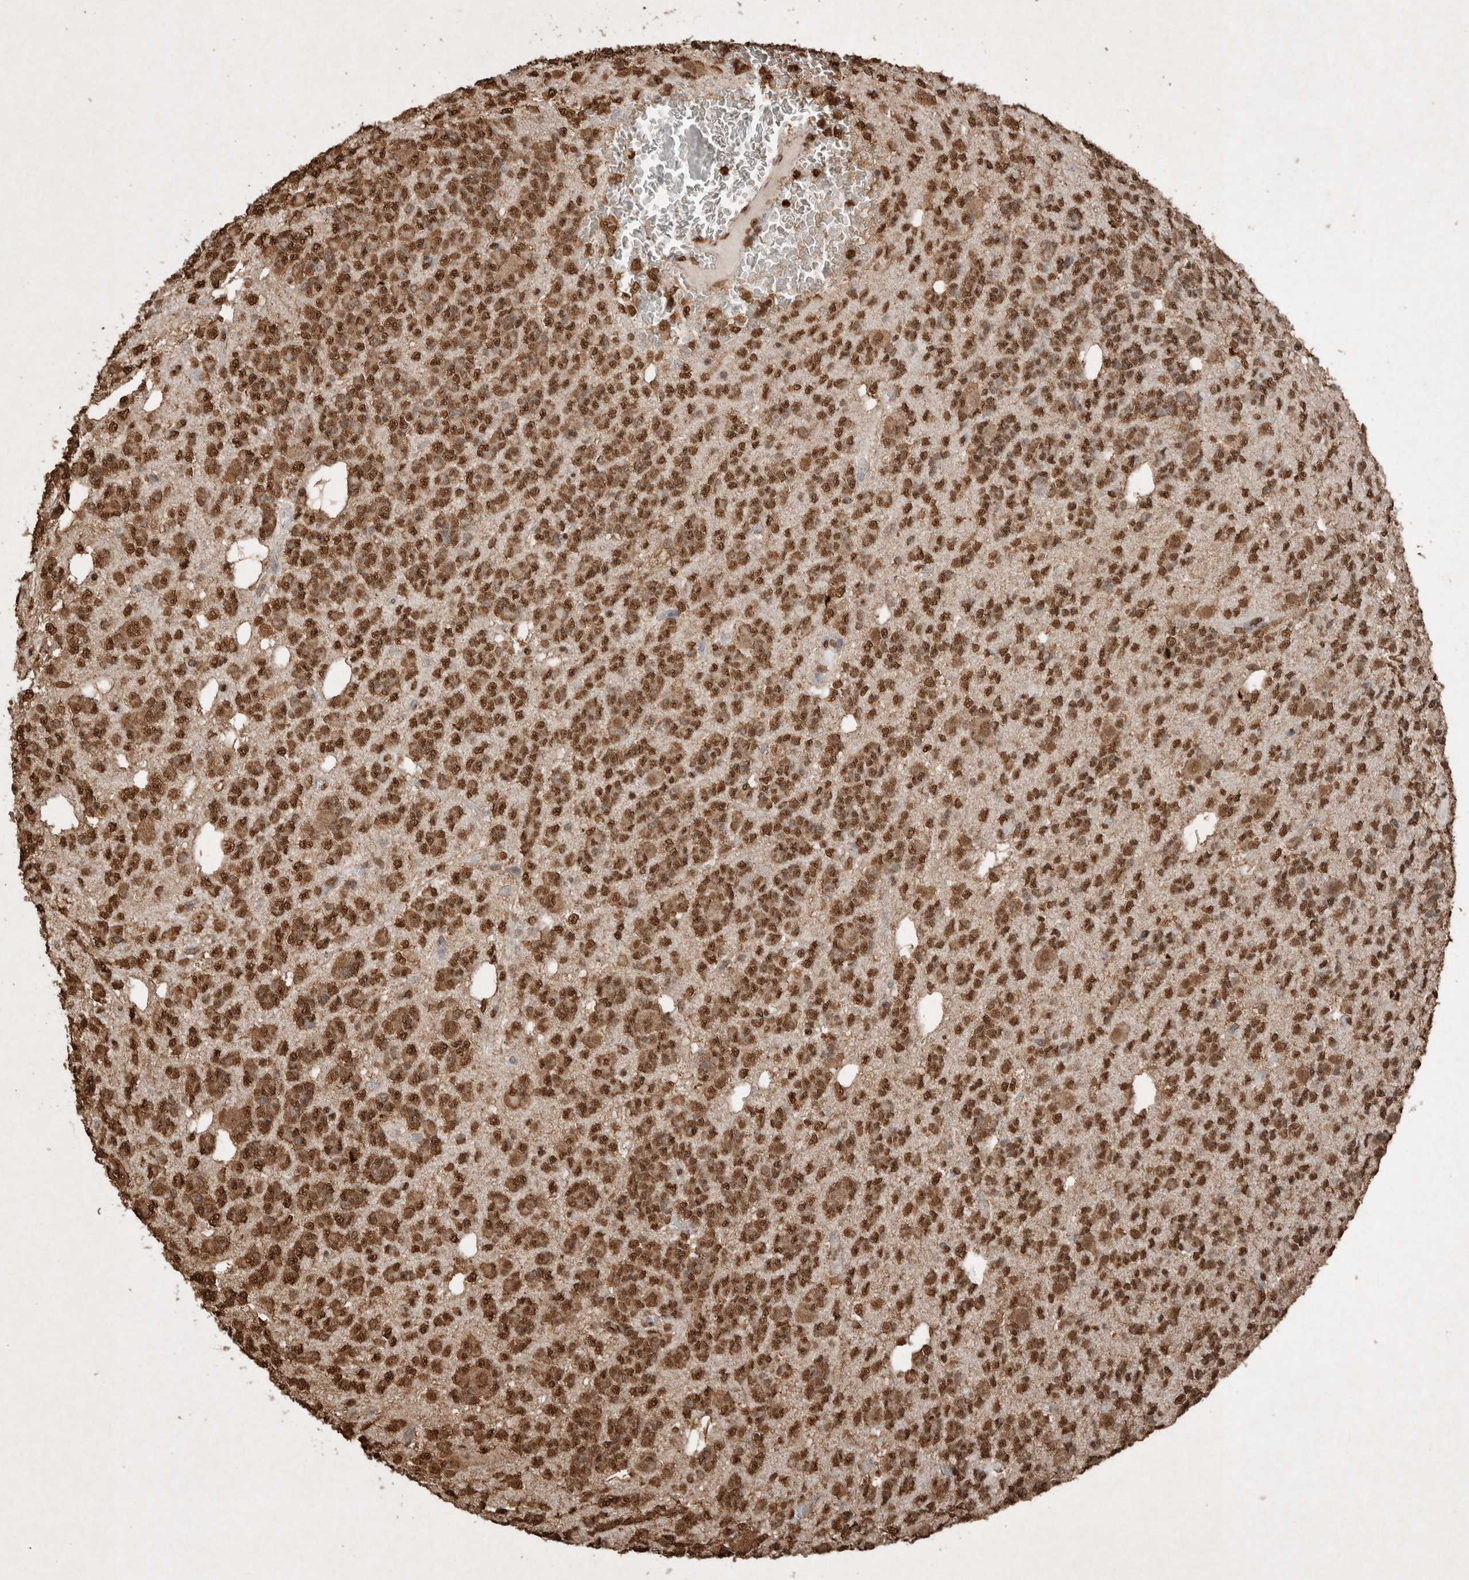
{"staining": {"intensity": "strong", "quantity": ">75%", "location": "cytoplasmic/membranous,nuclear"}, "tissue": "glioma", "cell_type": "Tumor cells", "image_type": "cancer", "snomed": [{"axis": "morphology", "description": "Glioma, malignant, Low grade"}, {"axis": "topography", "description": "Brain"}], "caption": "Immunohistochemical staining of human malignant low-grade glioma displays strong cytoplasmic/membranous and nuclear protein staining in about >75% of tumor cells.", "gene": "FSTL3", "patient": {"sex": "male", "age": 38}}